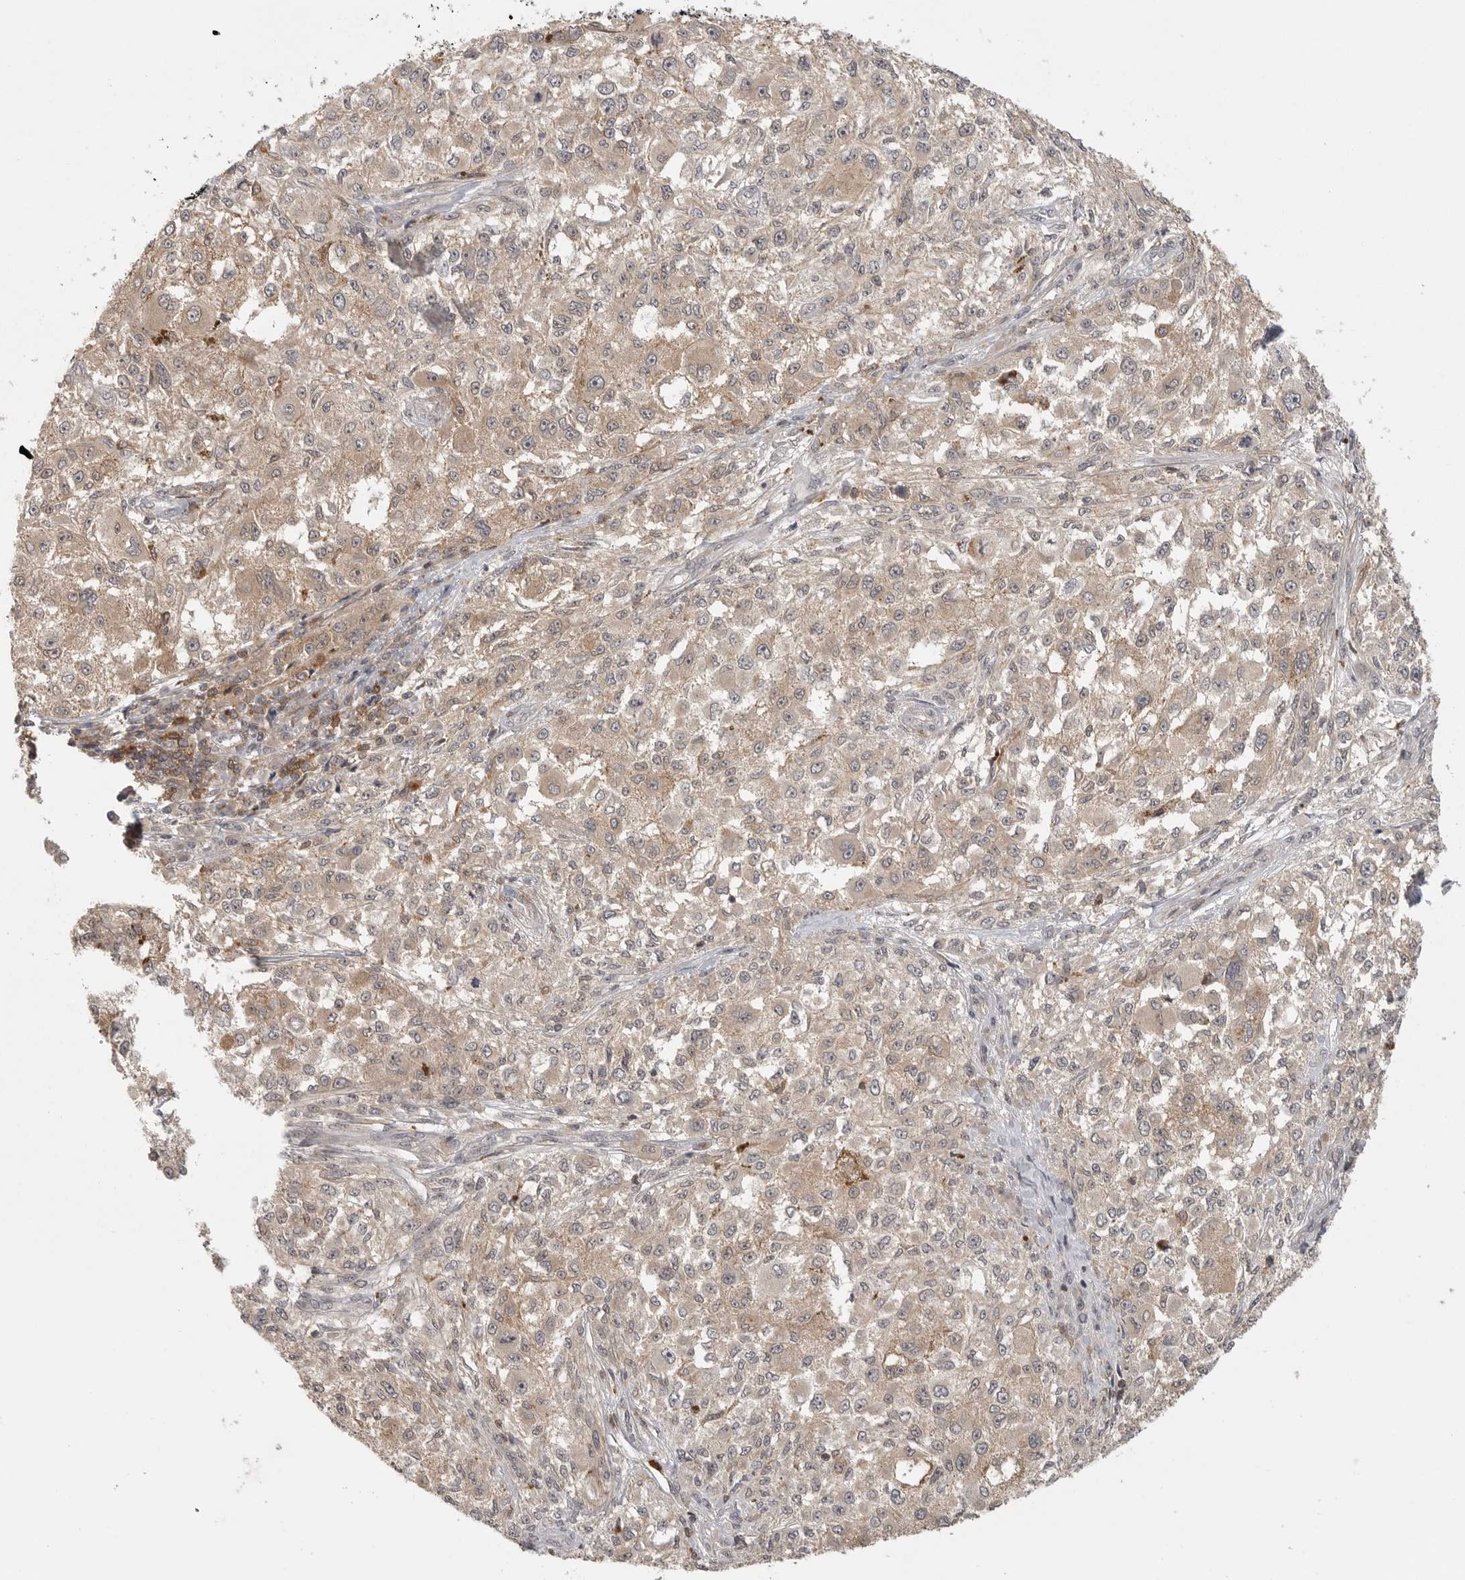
{"staining": {"intensity": "moderate", "quantity": "25%-75%", "location": "cytoplasmic/membranous"}, "tissue": "melanoma", "cell_type": "Tumor cells", "image_type": "cancer", "snomed": [{"axis": "morphology", "description": "Necrosis, NOS"}, {"axis": "morphology", "description": "Malignant melanoma, NOS"}, {"axis": "topography", "description": "Skin"}], "caption": "Protein staining of melanoma tissue demonstrates moderate cytoplasmic/membranous positivity in approximately 25%-75% of tumor cells.", "gene": "DBNL", "patient": {"sex": "female", "age": 87}}